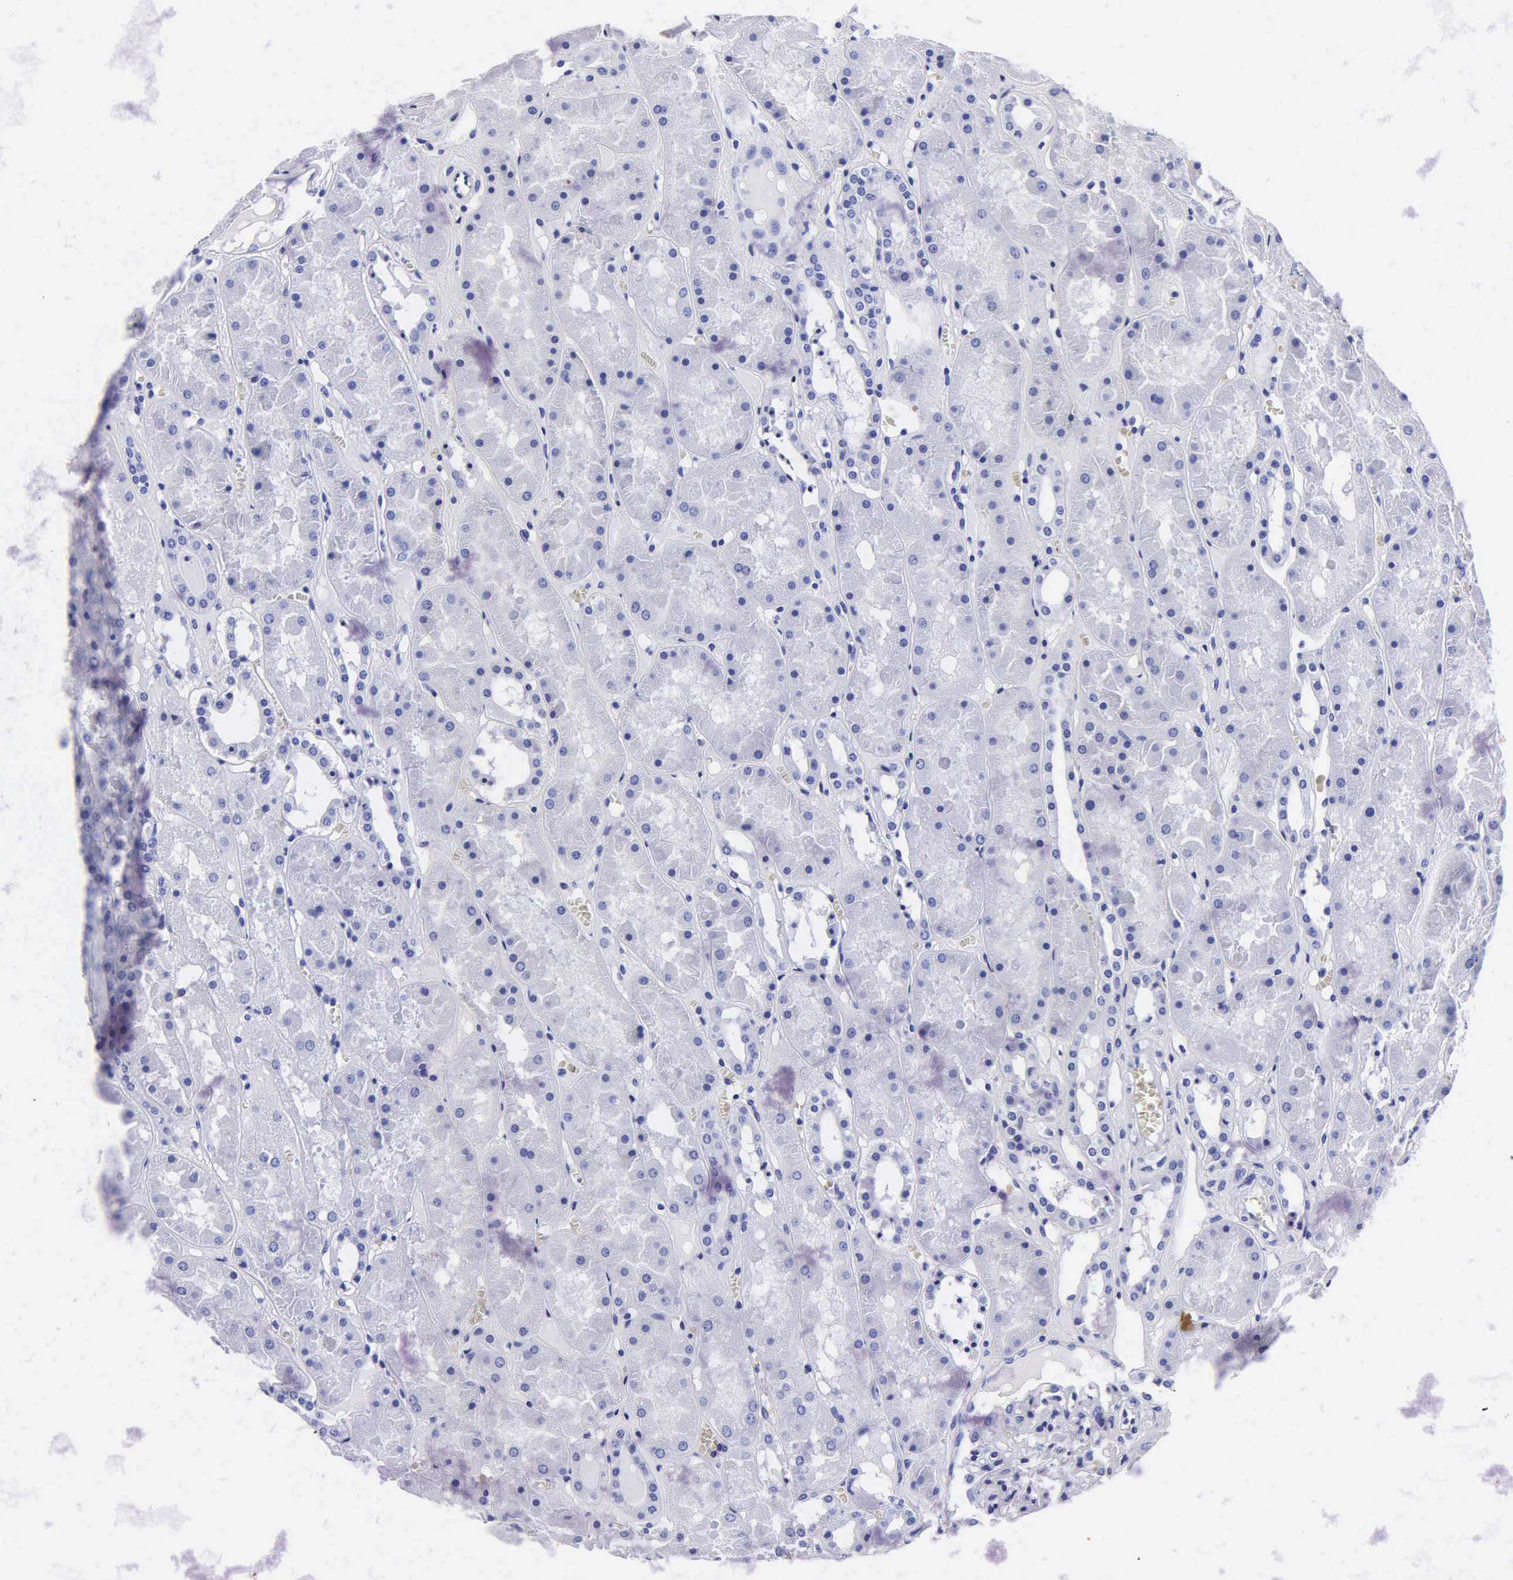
{"staining": {"intensity": "negative", "quantity": "none", "location": "none"}, "tissue": "kidney", "cell_type": "Cells in glomeruli", "image_type": "normal", "snomed": [{"axis": "morphology", "description": "Normal tissue, NOS"}, {"axis": "topography", "description": "Kidney"}], "caption": "The micrograph exhibits no staining of cells in glomeruli in benign kidney. (DAB immunohistochemistry with hematoxylin counter stain).", "gene": "MB", "patient": {"sex": "male", "age": 36}}